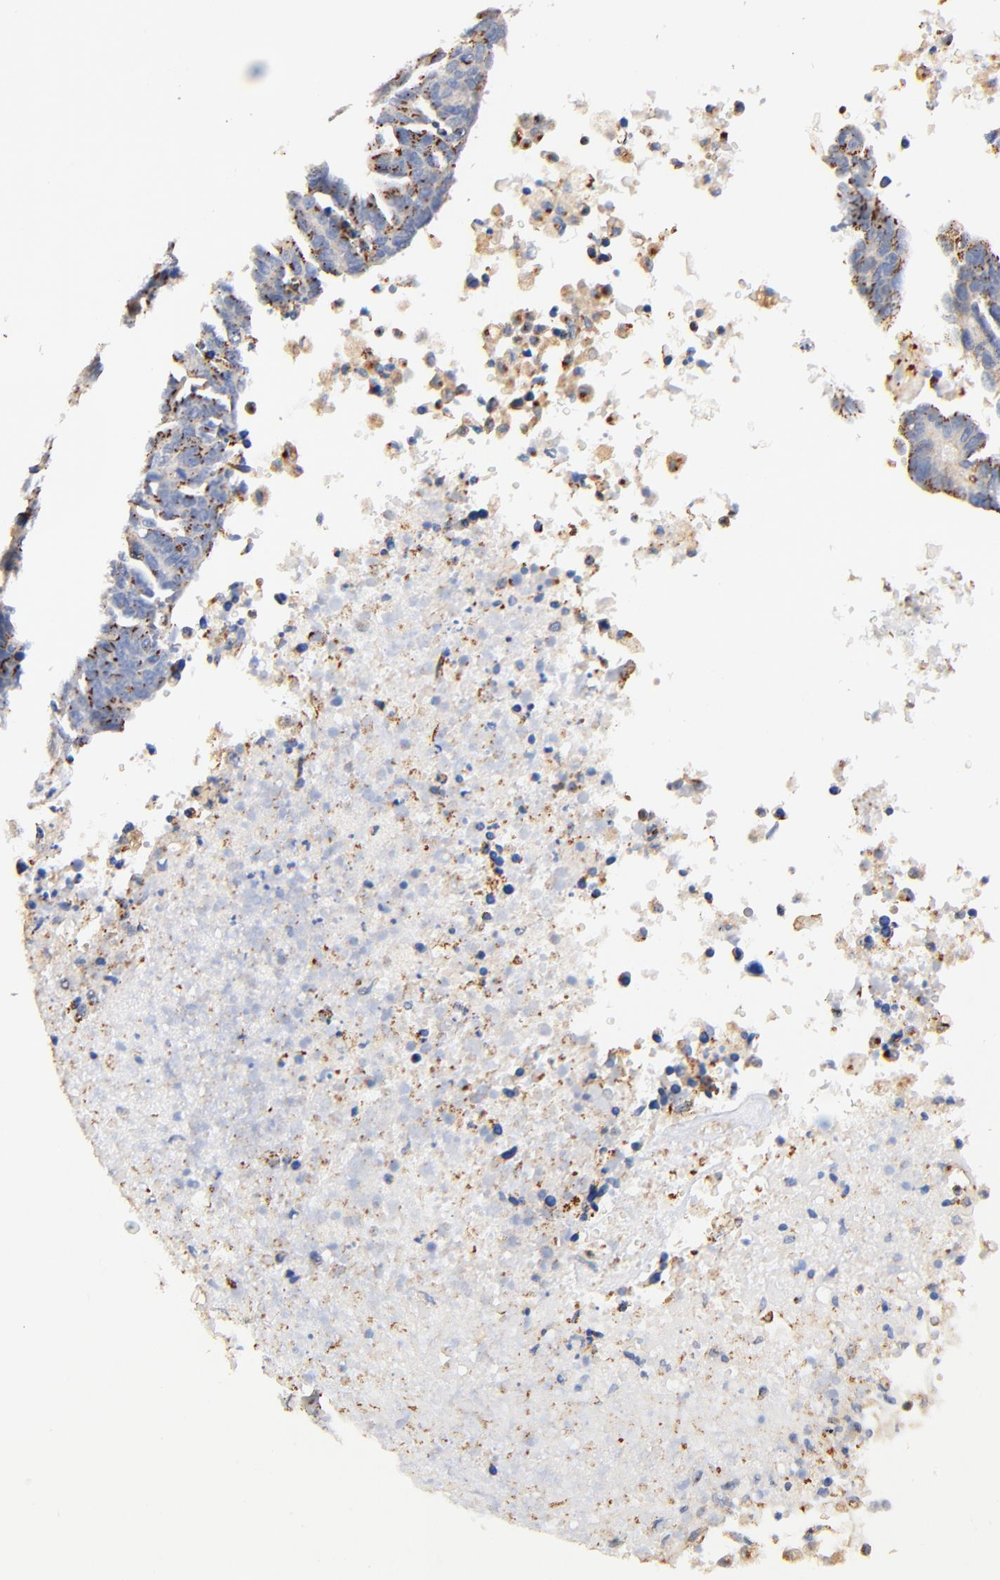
{"staining": {"intensity": "moderate", "quantity": ">75%", "location": "cytoplasmic/membranous"}, "tissue": "ovarian cancer", "cell_type": "Tumor cells", "image_type": "cancer", "snomed": [{"axis": "morphology", "description": "Carcinoma, endometroid"}, {"axis": "morphology", "description": "Cystadenocarcinoma, serous, NOS"}, {"axis": "topography", "description": "Ovary"}], "caption": "The histopathology image demonstrates staining of ovarian cancer (endometroid carcinoma), revealing moderate cytoplasmic/membranous protein staining (brown color) within tumor cells.", "gene": "FMNL3", "patient": {"sex": "female", "age": 45}}